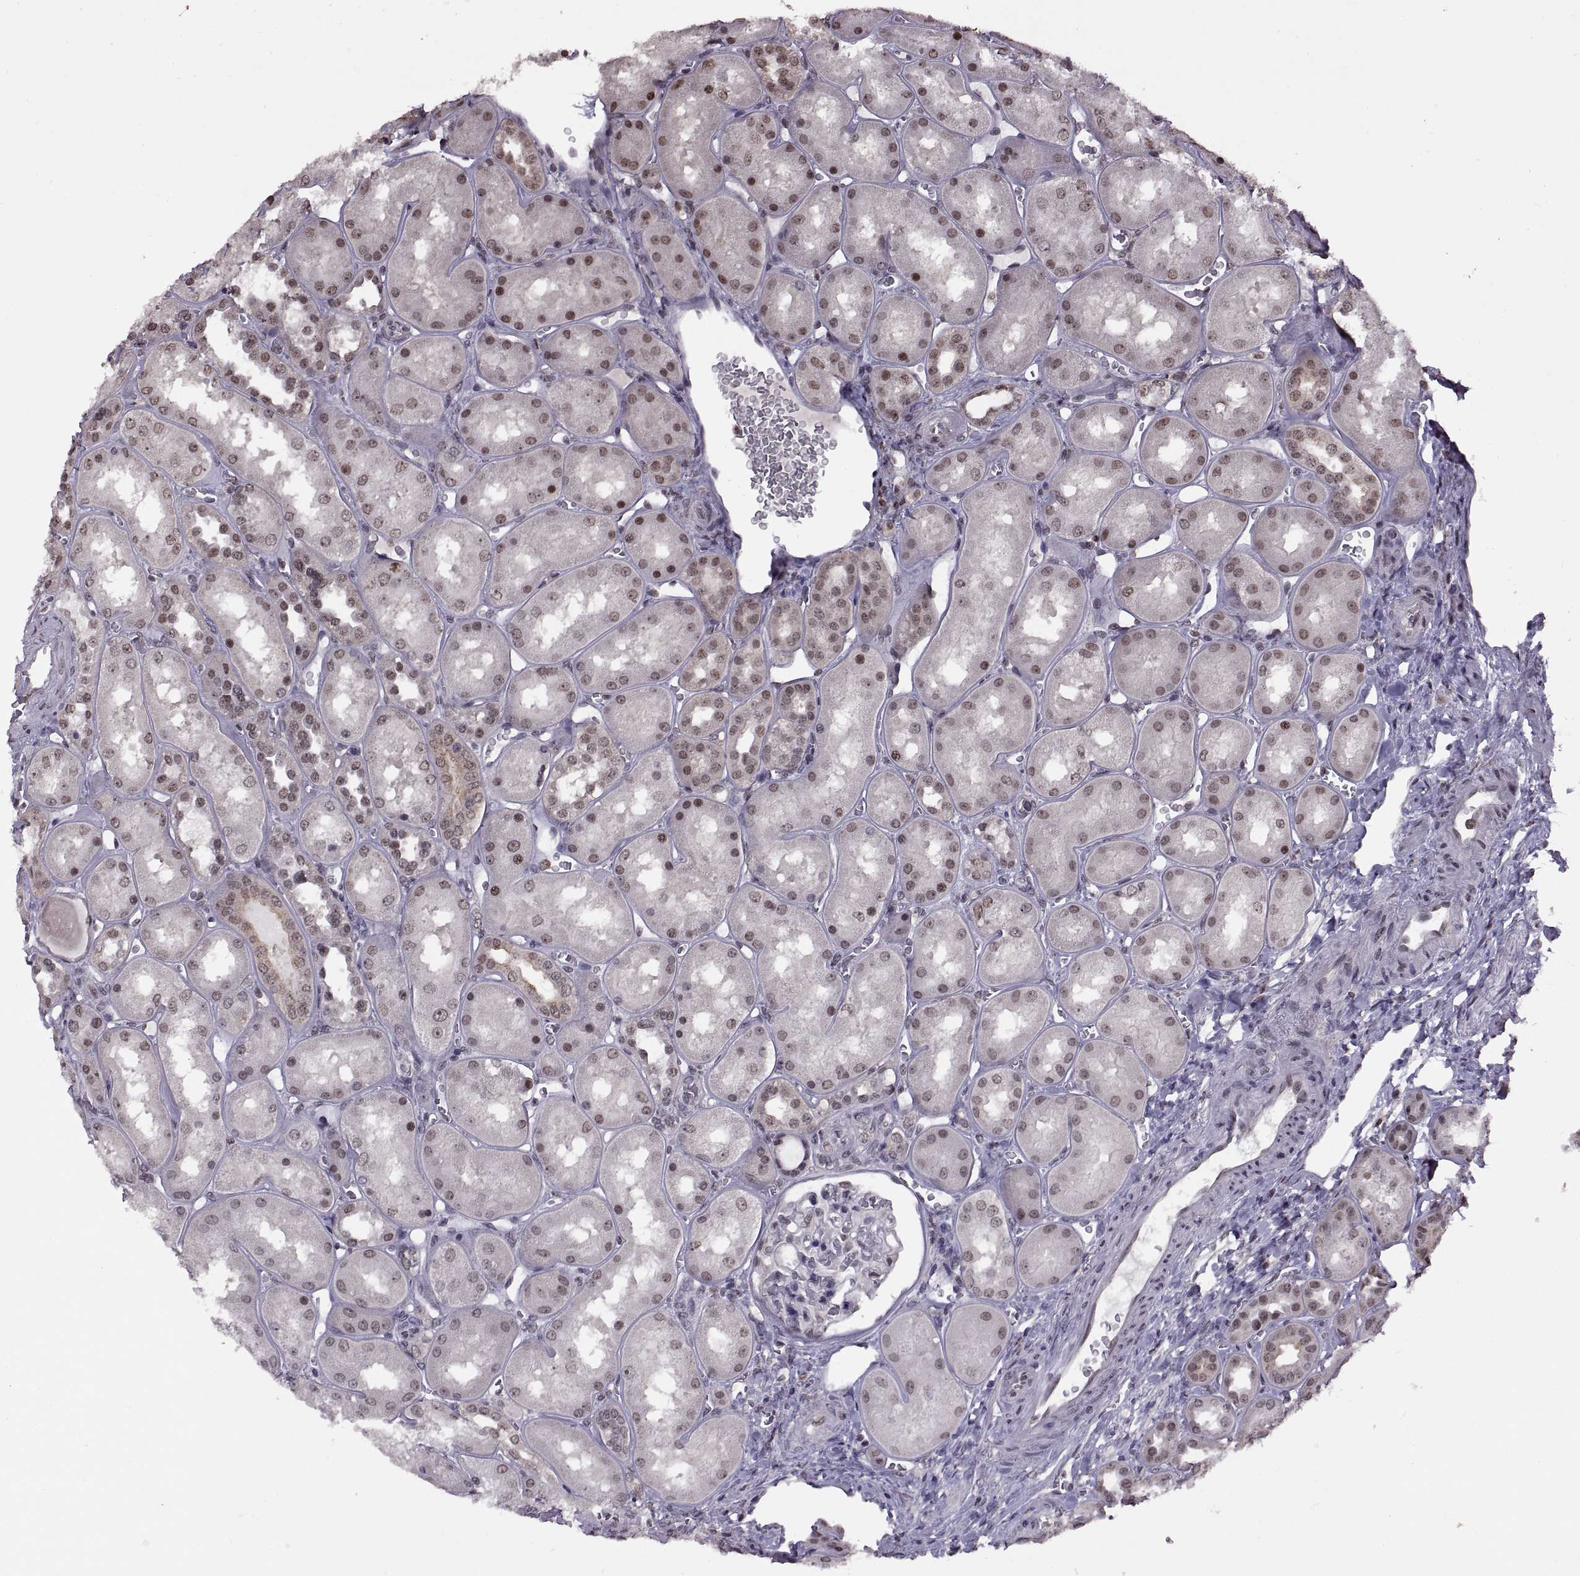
{"staining": {"intensity": "weak", "quantity": "<25%", "location": "nuclear"}, "tissue": "kidney", "cell_type": "Cells in glomeruli", "image_type": "normal", "snomed": [{"axis": "morphology", "description": "Normal tissue, NOS"}, {"axis": "topography", "description": "Kidney"}], "caption": "High power microscopy image of an immunohistochemistry (IHC) histopathology image of unremarkable kidney, revealing no significant expression in cells in glomeruli.", "gene": "INTS3", "patient": {"sex": "male", "age": 73}}